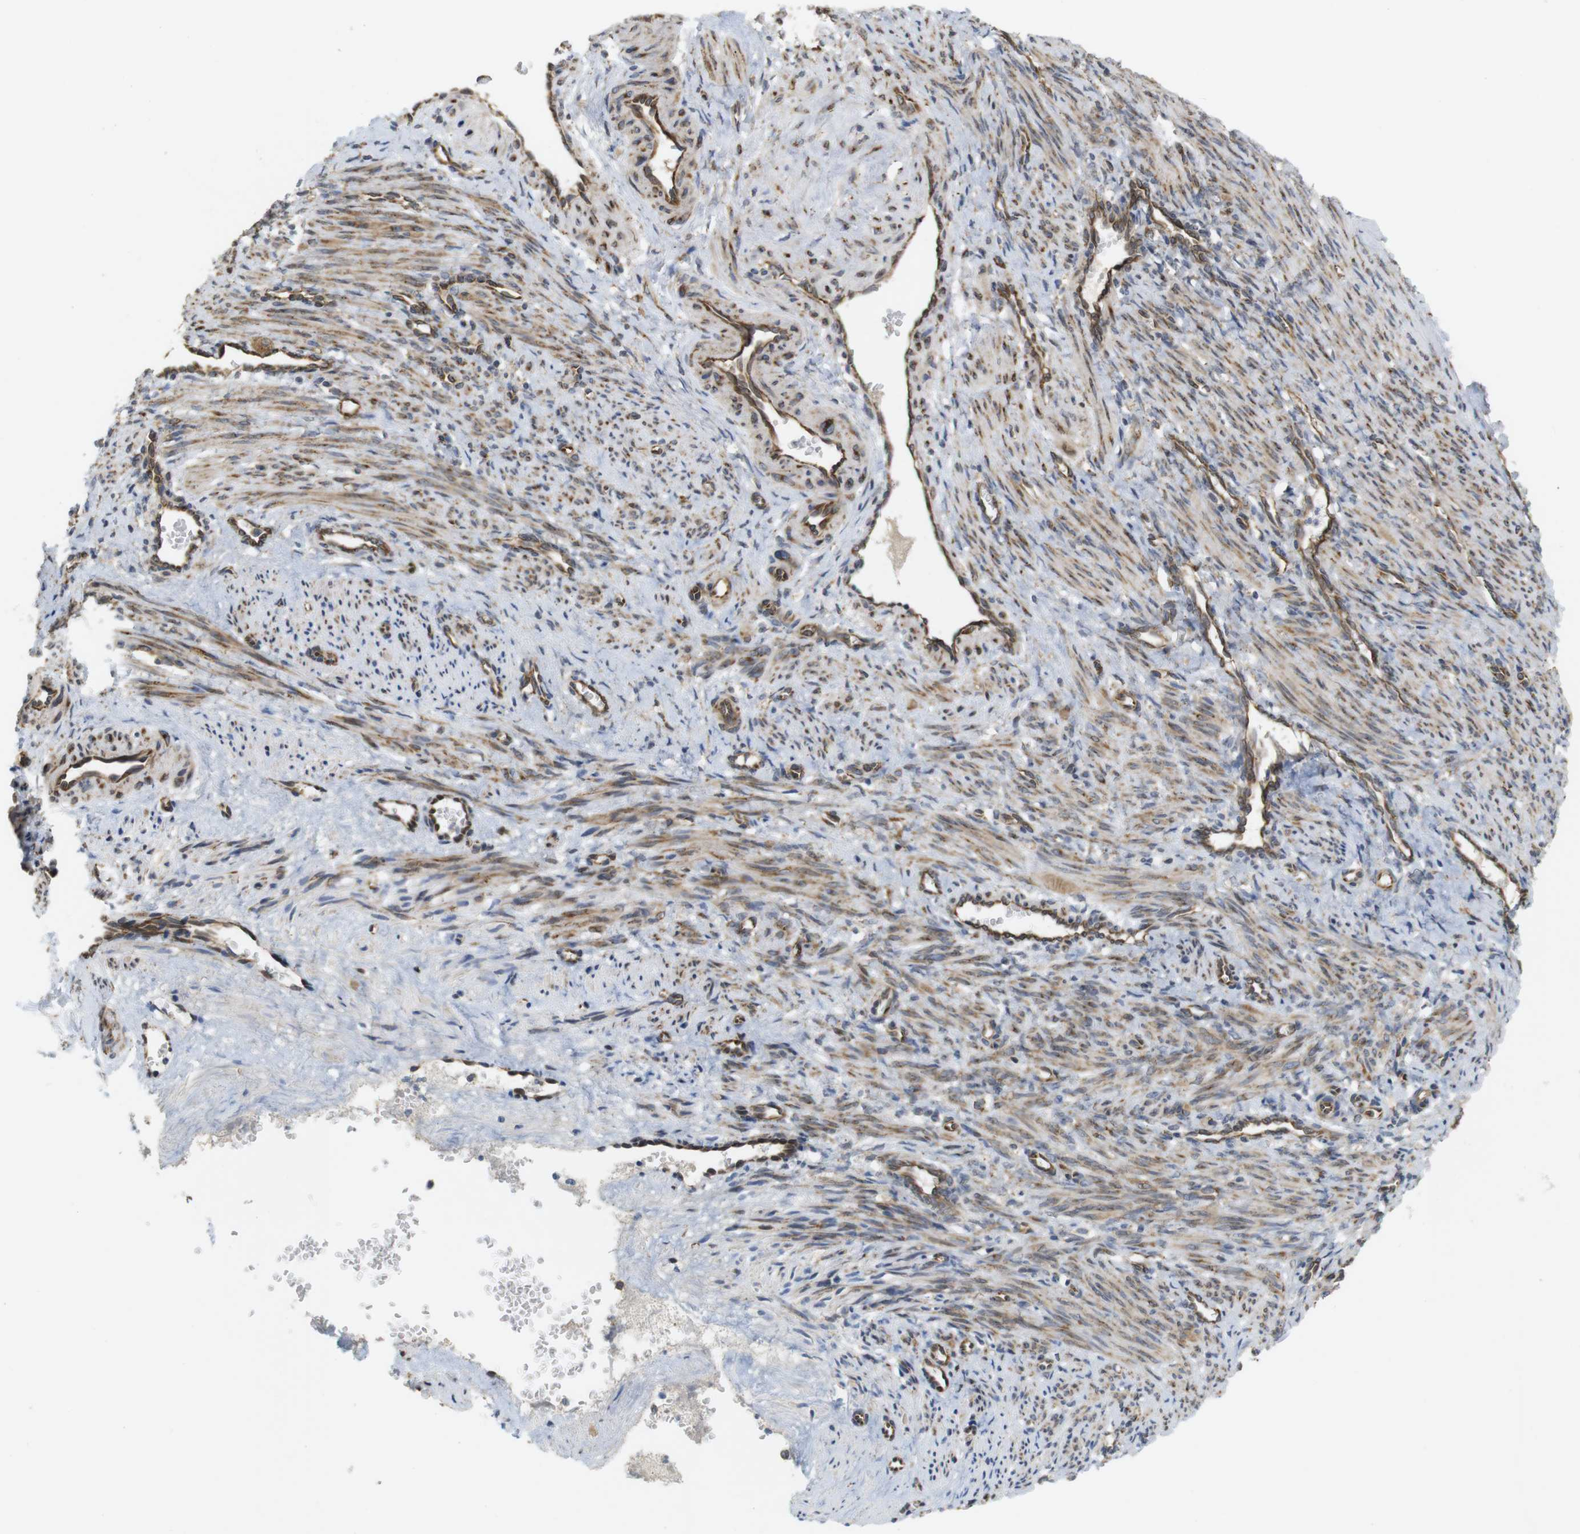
{"staining": {"intensity": "moderate", "quantity": ">75%", "location": "cytoplasmic/membranous"}, "tissue": "smooth muscle", "cell_type": "Smooth muscle cells", "image_type": "normal", "snomed": [{"axis": "morphology", "description": "Normal tissue, NOS"}, {"axis": "topography", "description": "Endometrium"}], "caption": "Unremarkable smooth muscle was stained to show a protein in brown. There is medium levels of moderate cytoplasmic/membranous staining in approximately >75% of smooth muscle cells. (DAB IHC, brown staining for protein, blue staining for nuclei).", "gene": "PCNX2", "patient": {"sex": "female", "age": 33}}